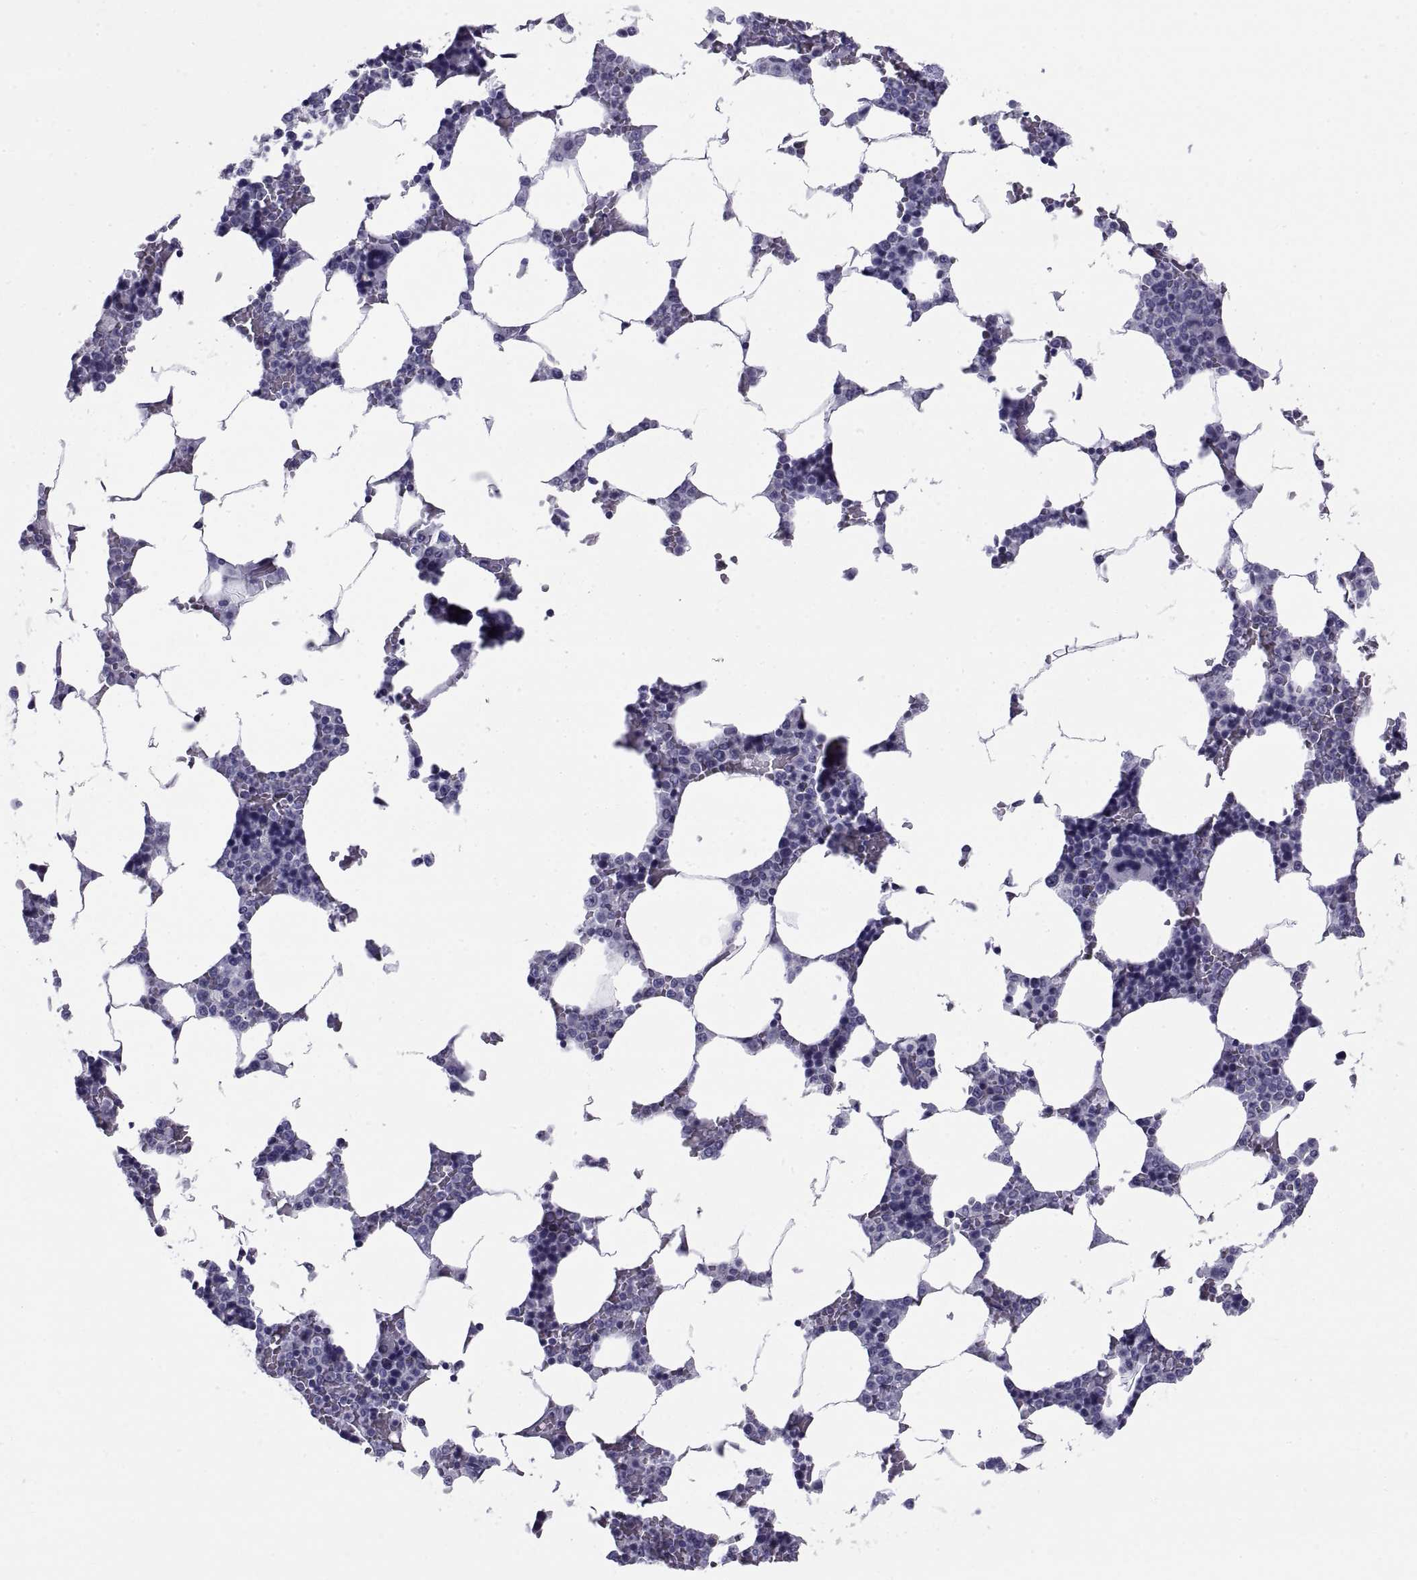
{"staining": {"intensity": "weak", "quantity": "<25%", "location": "cytoplasmic/membranous"}, "tissue": "bone marrow", "cell_type": "Hematopoietic cells", "image_type": "normal", "snomed": [{"axis": "morphology", "description": "Normal tissue, NOS"}, {"axis": "topography", "description": "Bone marrow"}], "caption": "Immunohistochemistry image of unremarkable bone marrow: human bone marrow stained with DAB displays no significant protein staining in hematopoietic cells. (DAB (3,3'-diaminobenzidine) immunohistochemistry with hematoxylin counter stain).", "gene": "NPTX2", "patient": {"sex": "male", "age": 63}}